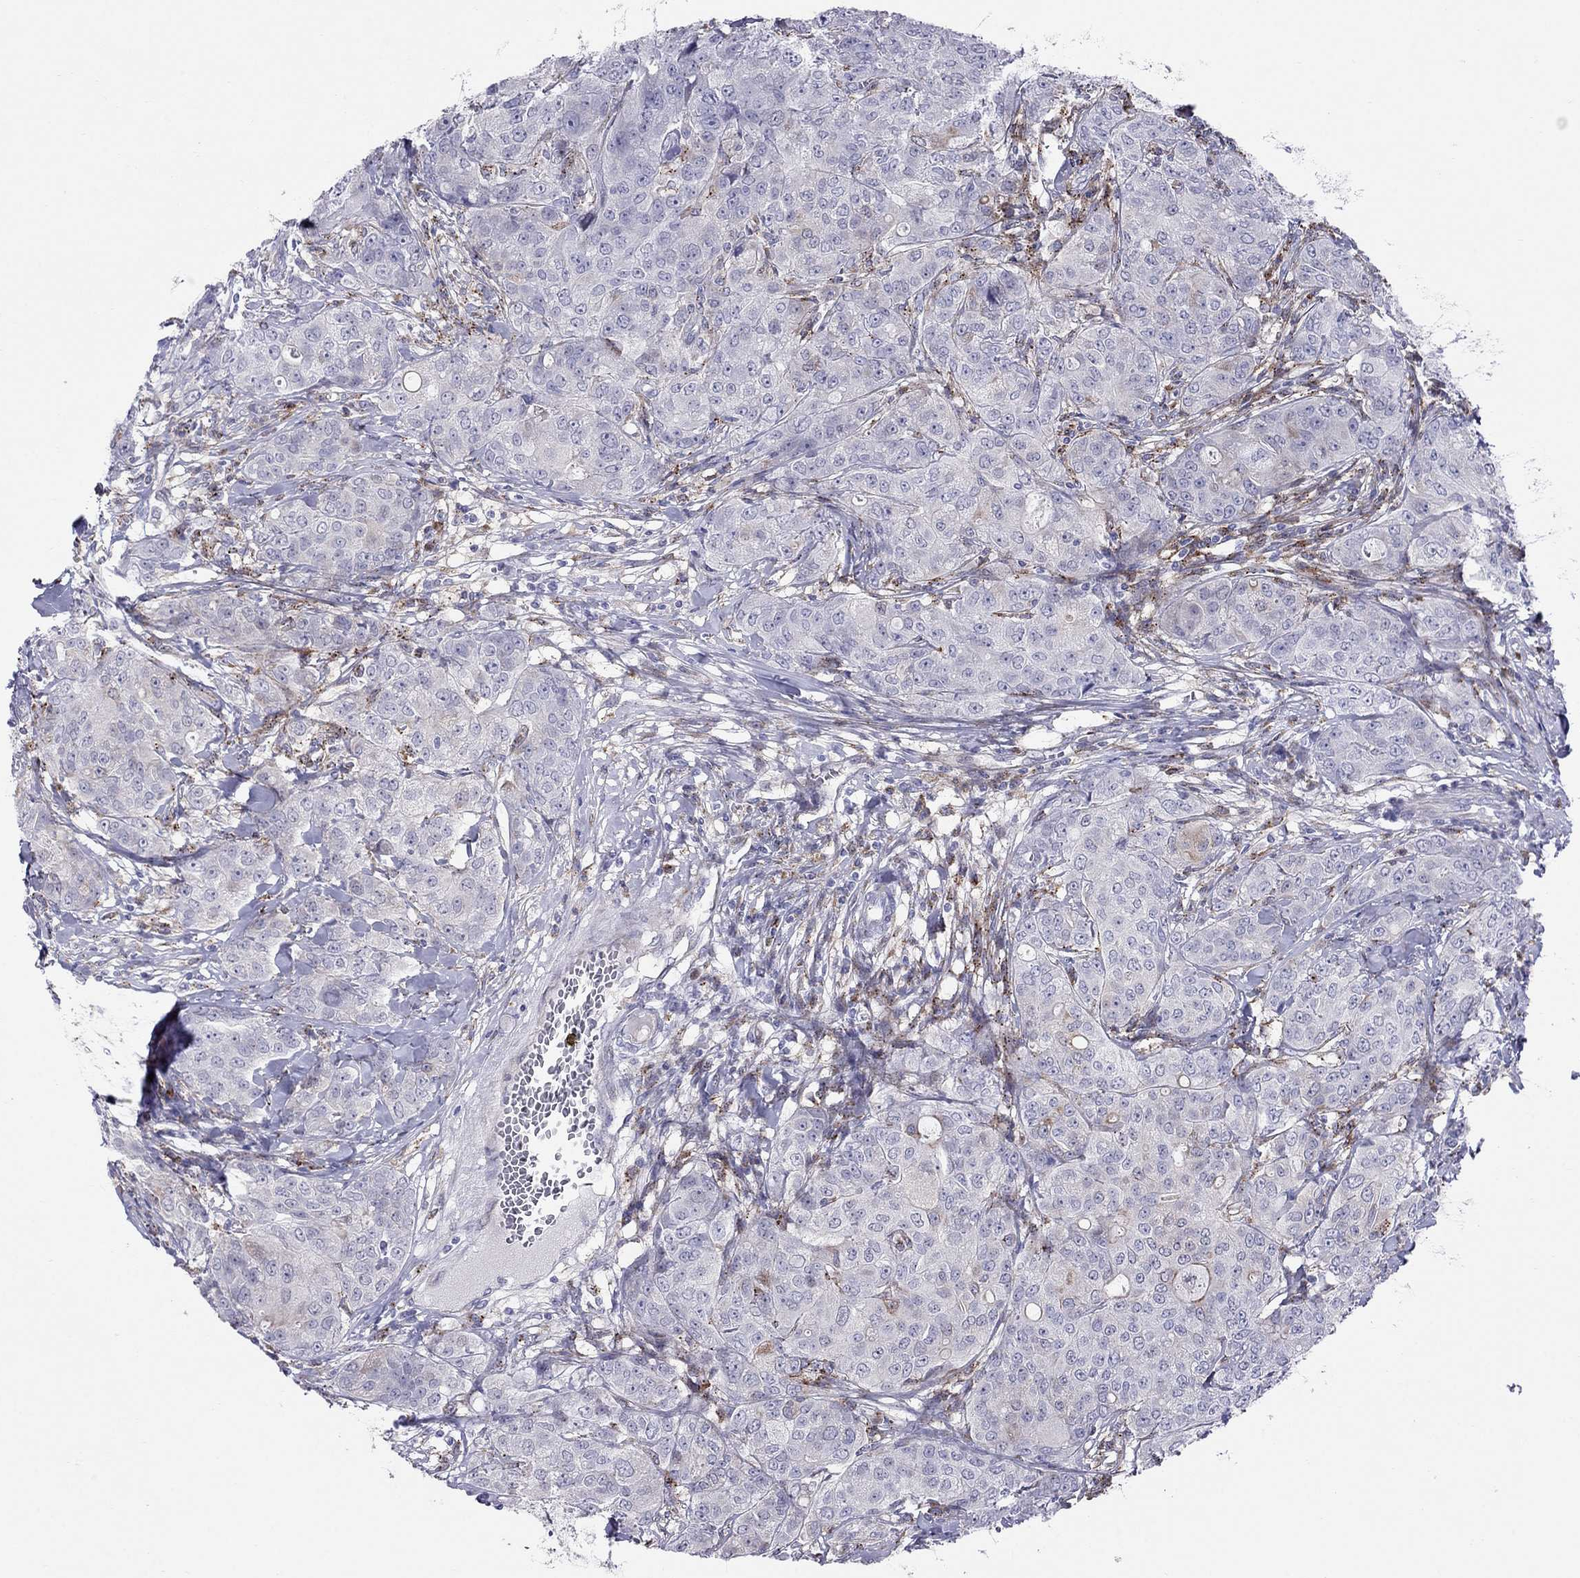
{"staining": {"intensity": "negative", "quantity": "none", "location": "none"}, "tissue": "breast cancer", "cell_type": "Tumor cells", "image_type": "cancer", "snomed": [{"axis": "morphology", "description": "Duct carcinoma"}, {"axis": "topography", "description": "Breast"}], "caption": "This is an IHC micrograph of breast cancer (infiltrating ductal carcinoma). There is no staining in tumor cells.", "gene": "MAGEB4", "patient": {"sex": "female", "age": 43}}